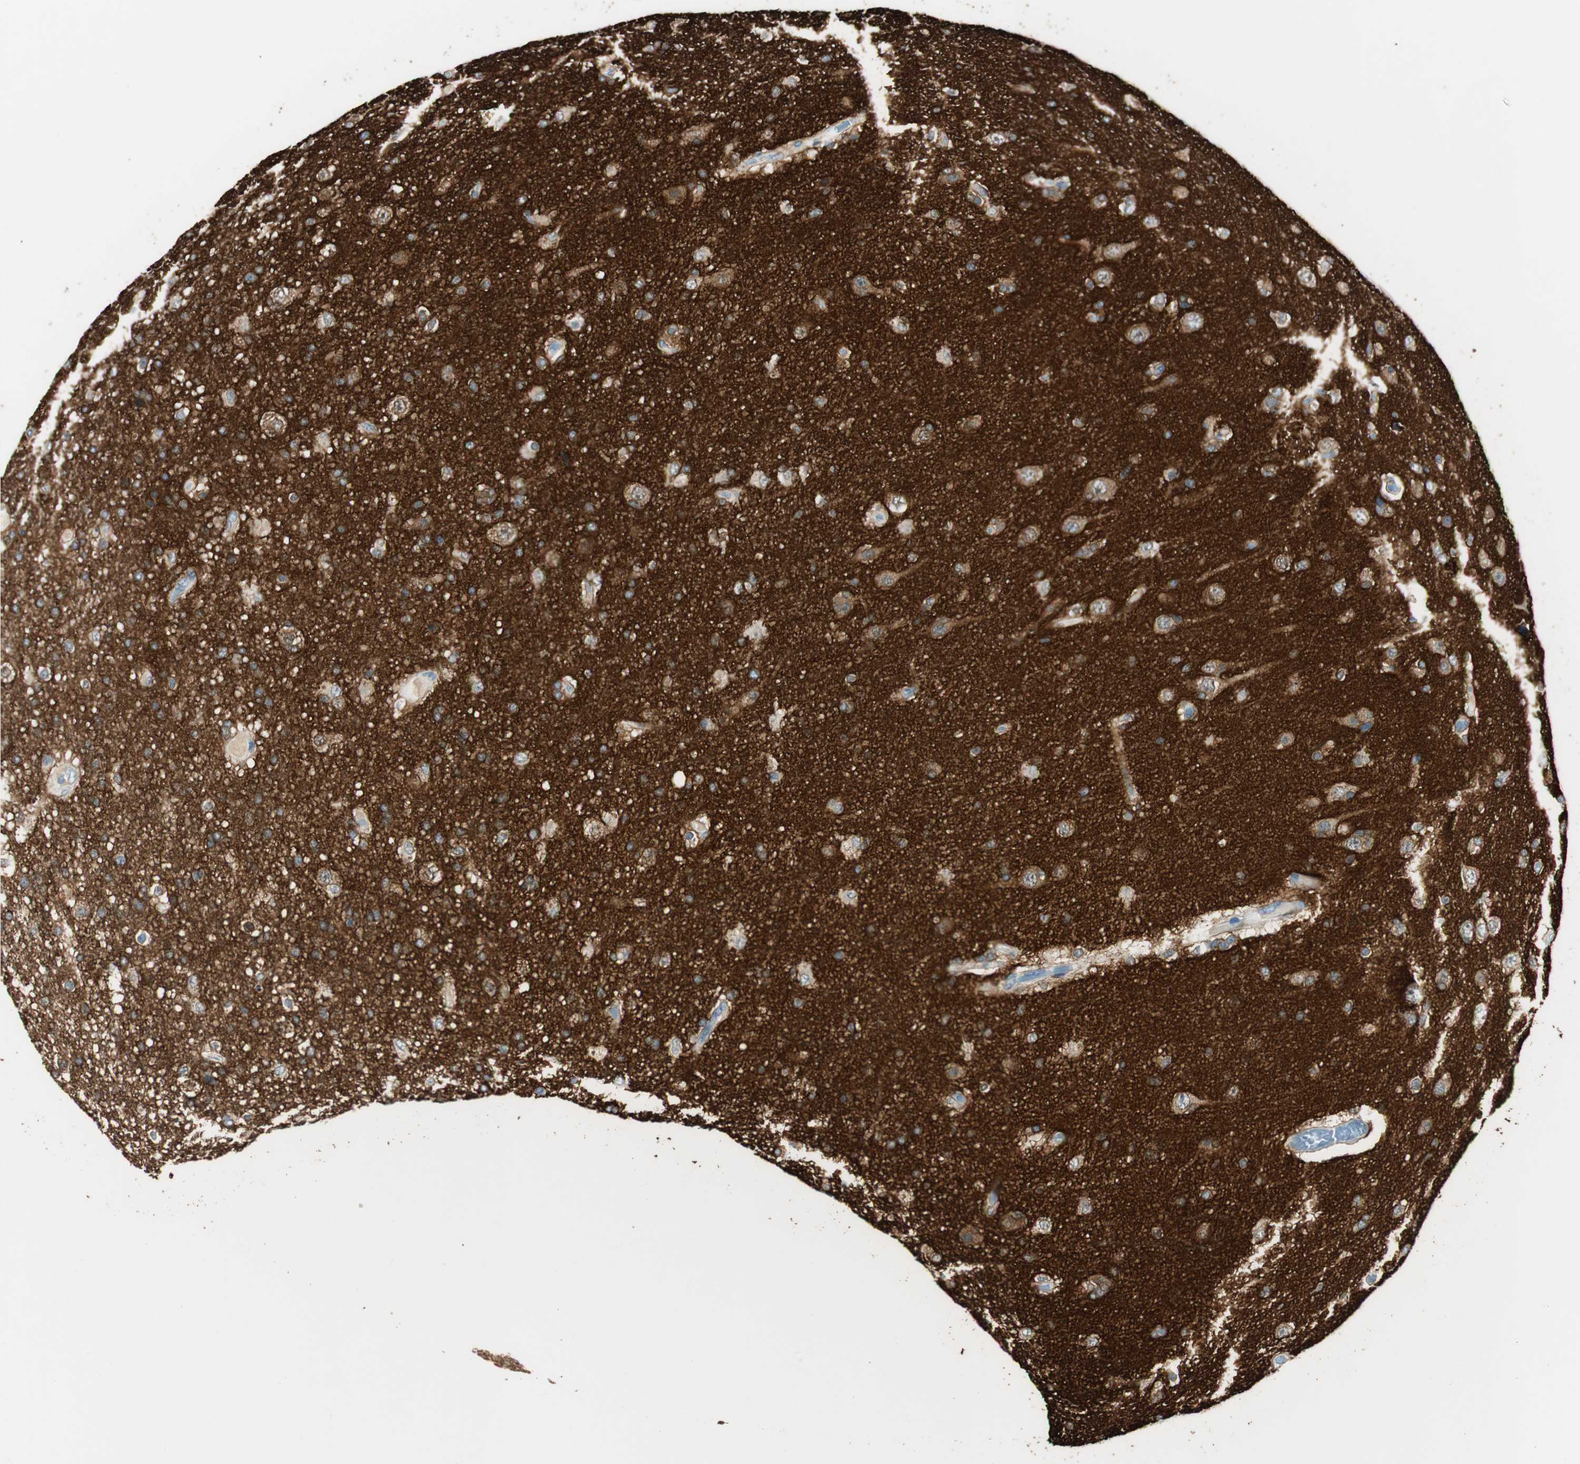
{"staining": {"intensity": "negative", "quantity": "none", "location": "none"}, "tissue": "glioma", "cell_type": "Tumor cells", "image_type": "cancer", "snomed": [{"axis": "morphology", "description": "Glioma, malignant, High grade"}, {"axis": "topography", "description": "Brain"}], "caption": "Tumor cells show no significant positivity in glioma. The staining was performed using DAB (3,3'-diaminobenzidine) to visualize the protein expression in brown, while the nuclei were stained in blue with hematoxylin (Magnification: 20x).", "gene": "GNAO1", "patient": {"sex": "male", "age": 33}}